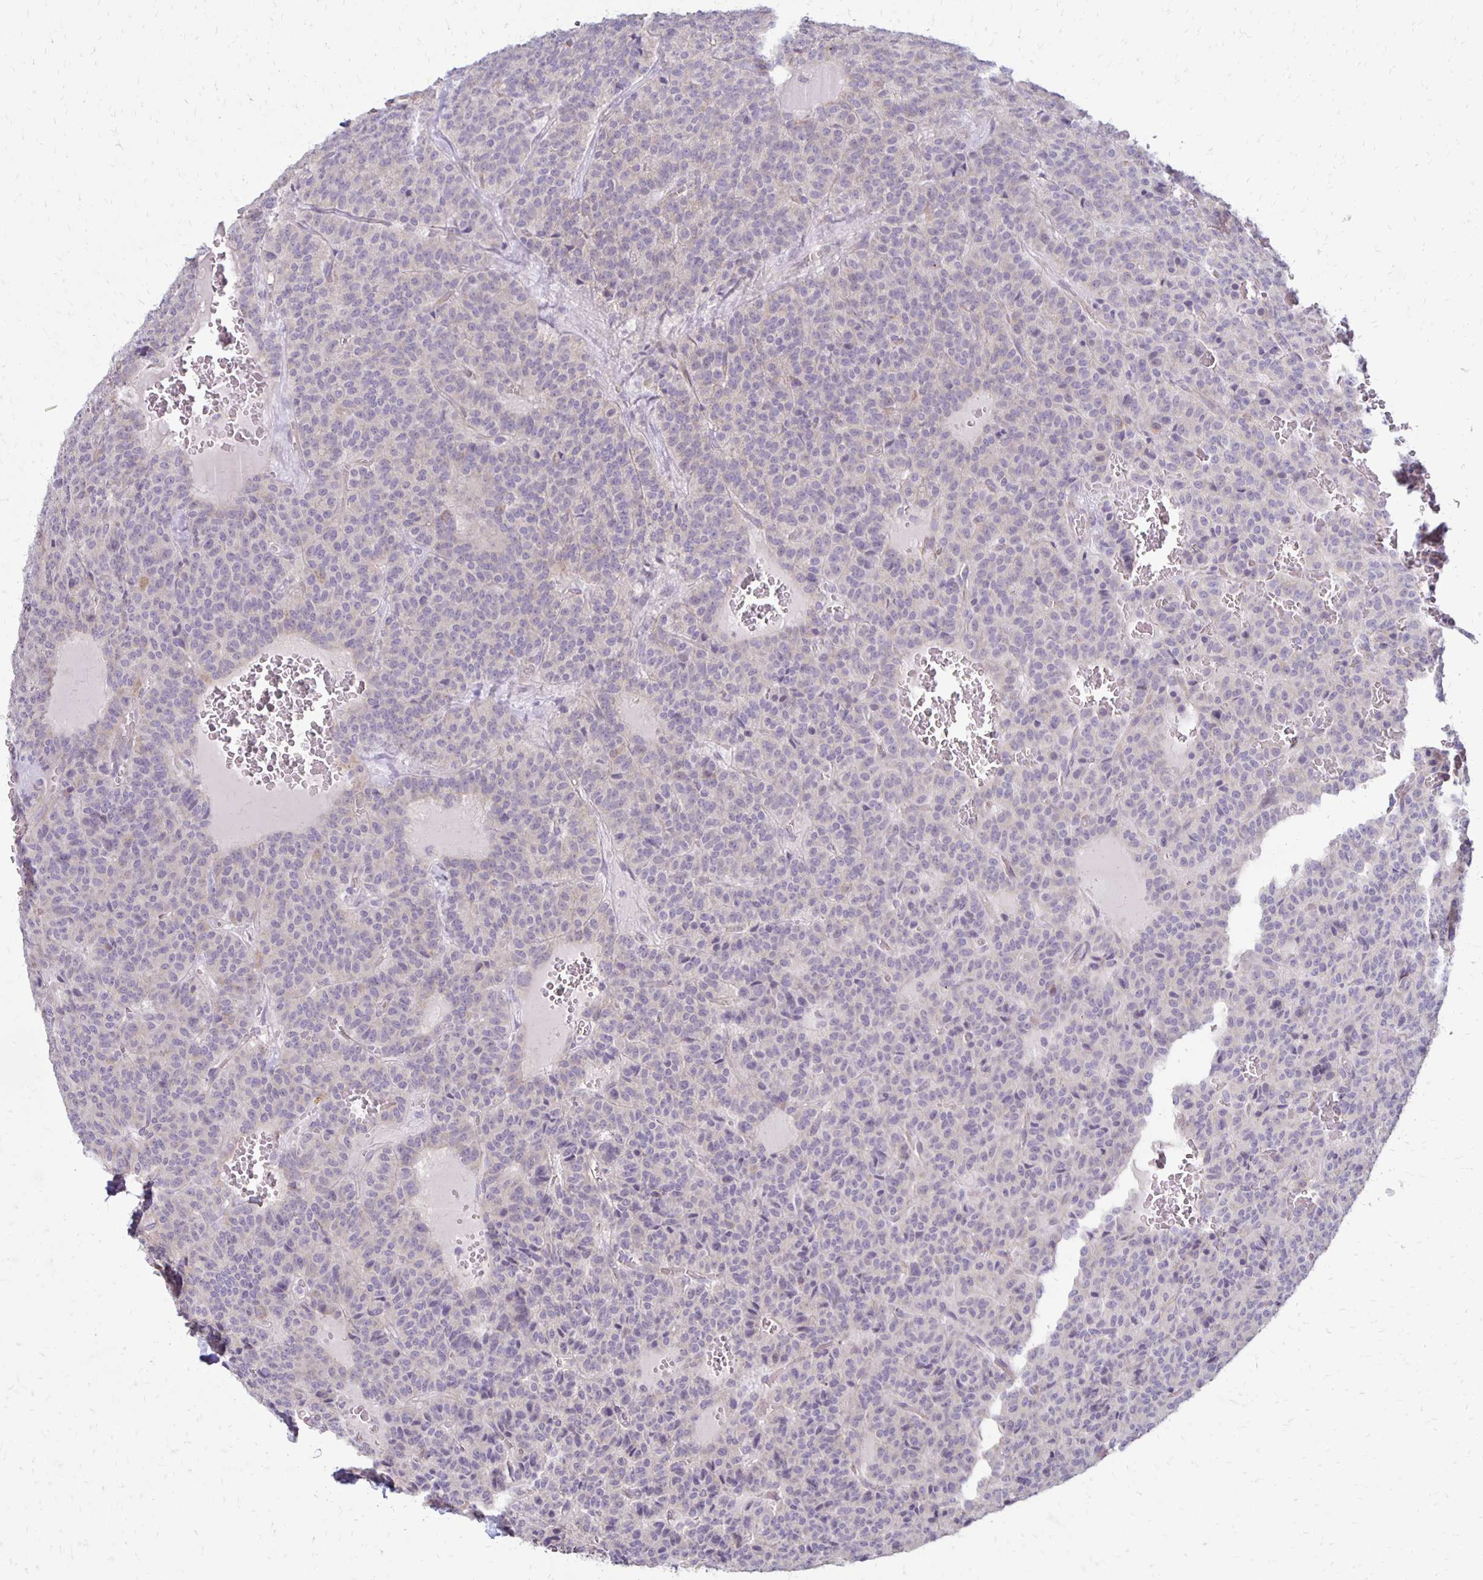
{"staining": {"intensity": "negative", "quantity": "none", "location": "none"}, "tissue": "carcinoid", "cell_type": "Tumor cells", "image_type": "cancer", "snomed": [{"axis": "morphology", "description": "Carcinoid, malignant, NOS"}, {"axis": "topography", "description": "Lung"}], "caption": "An immunohistochemistry image of malignant carcinoid is shown. There is no staining in tumor cells of malignant carcinoid. (DAB immunohistochemistry (IHC) visualized using brightfield microscopy, high magnification).", "gene": "KATNBL1", "patient": {"sex": "male", "age": 70}}